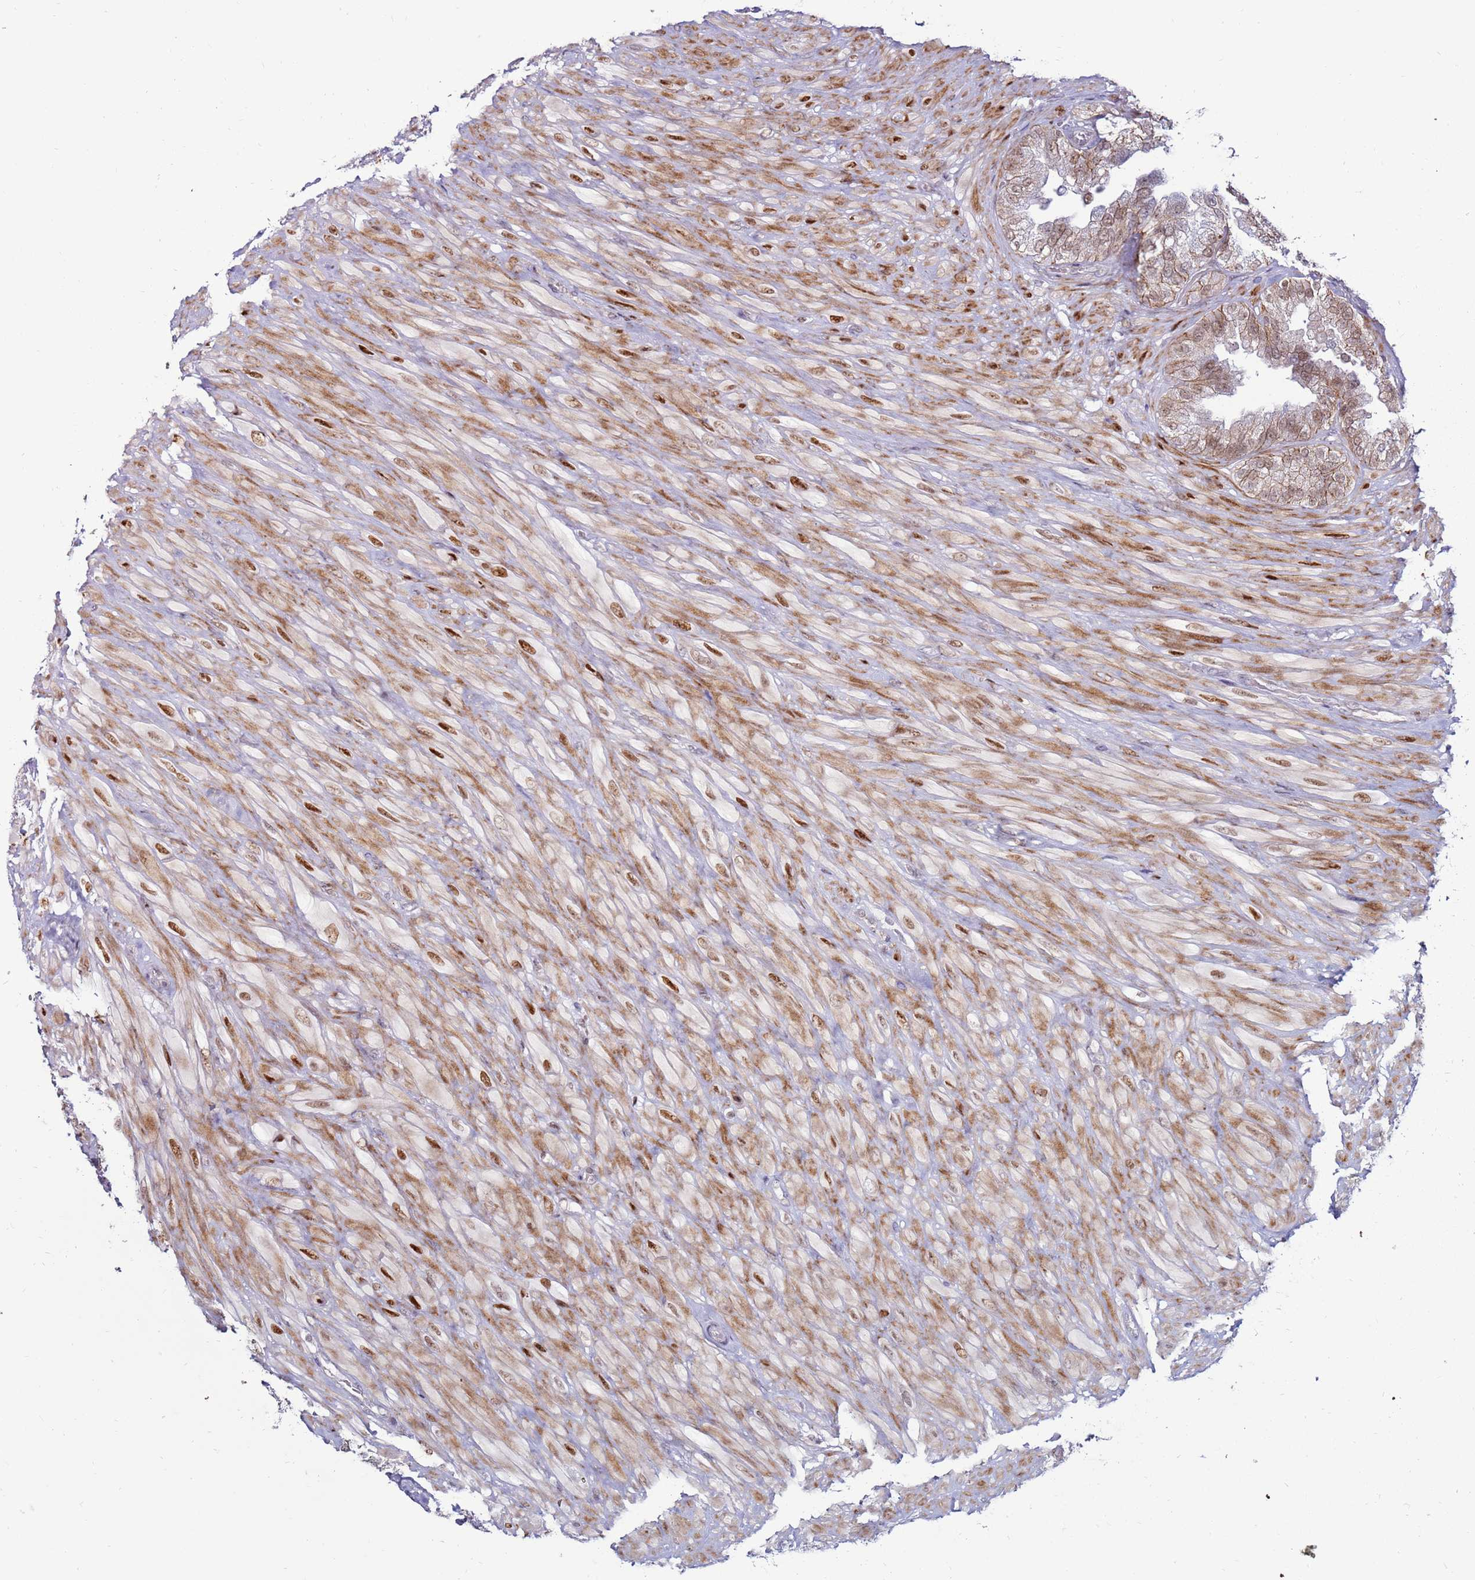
{"staining": {"intensity": "moderate", "quantity": ">75%", "location": "cytoplasmic/membranous,nuclear"}, "tissue": "seminal vesicle", "cell_type": "Glandular cells", "image_type": "normal", "snomed": [{"axis": "morphology", "description": "Normal tissue, NOS"}, {"axis": "topography", "description": "Seminal veicle"}, {"axis": "topography", "description": "Peripheral nerve tissue"}], "caption": "A micrograph of human seminal vesicle stained for a protein shows moderate cytoplasmic/membranous,nuclear brown staining in glandular cells.", "gene": "KPNA4", "patient": {"sex": "male", "age": 63}}